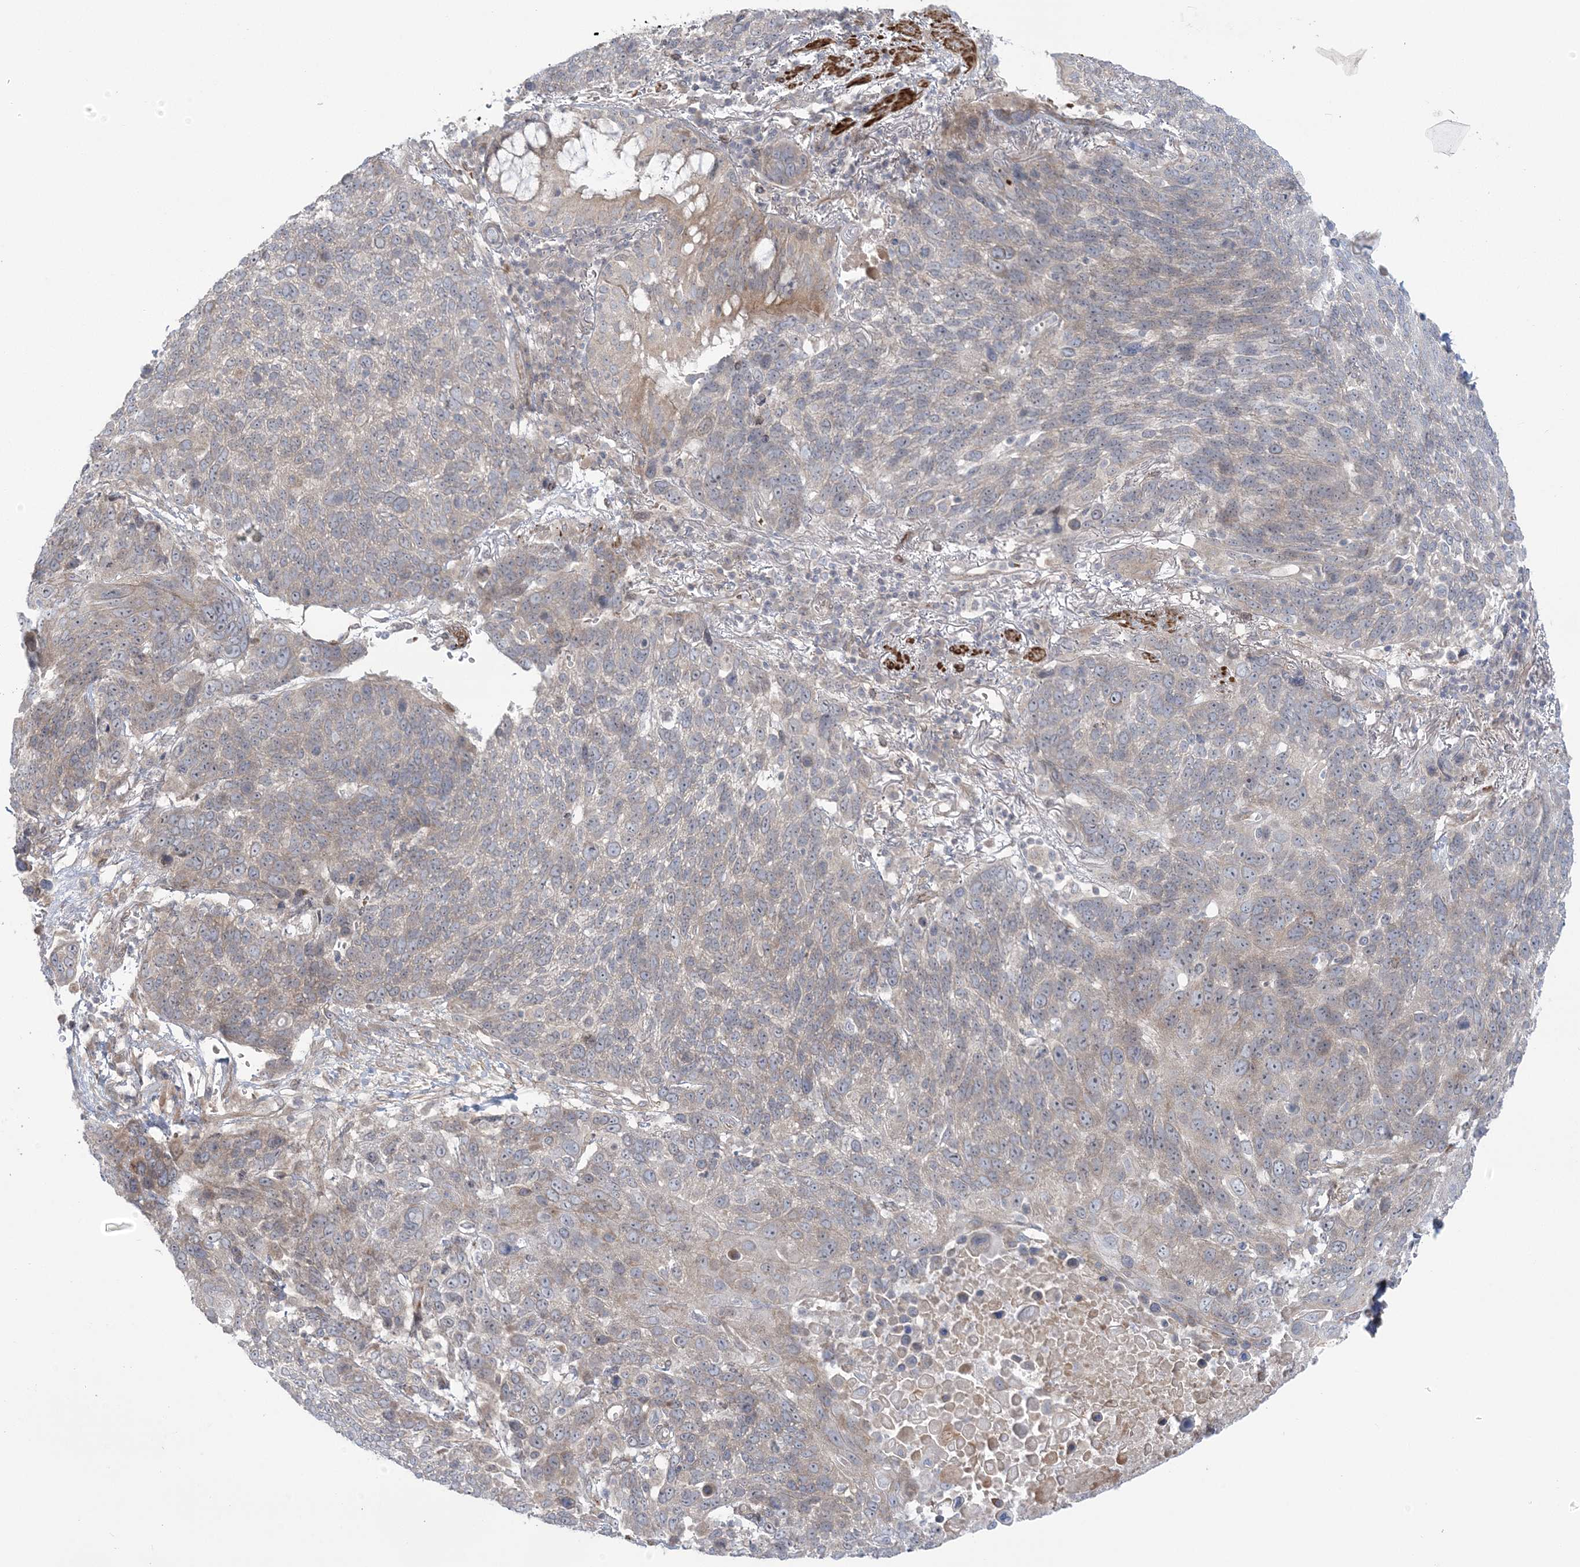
{"staining": {"intensity": "weak", "quantity": "<25%", "location": "cytoplasmic/membranous"}, "tissue": "lung cancer", "cell_type": "Tumor cells", "image_type": "cancer", "snomed": [{"axis": "morphology", "description": "Squamous cell carcinoma, NOS"}, {"axis": "topography", "description": "Lung"}], "caption": "There is no significant expression in tumor cells of squamous cell carcinoma (lung).", "gene": "NUDT9", "patient": {"sex": "male", "age": 66}}